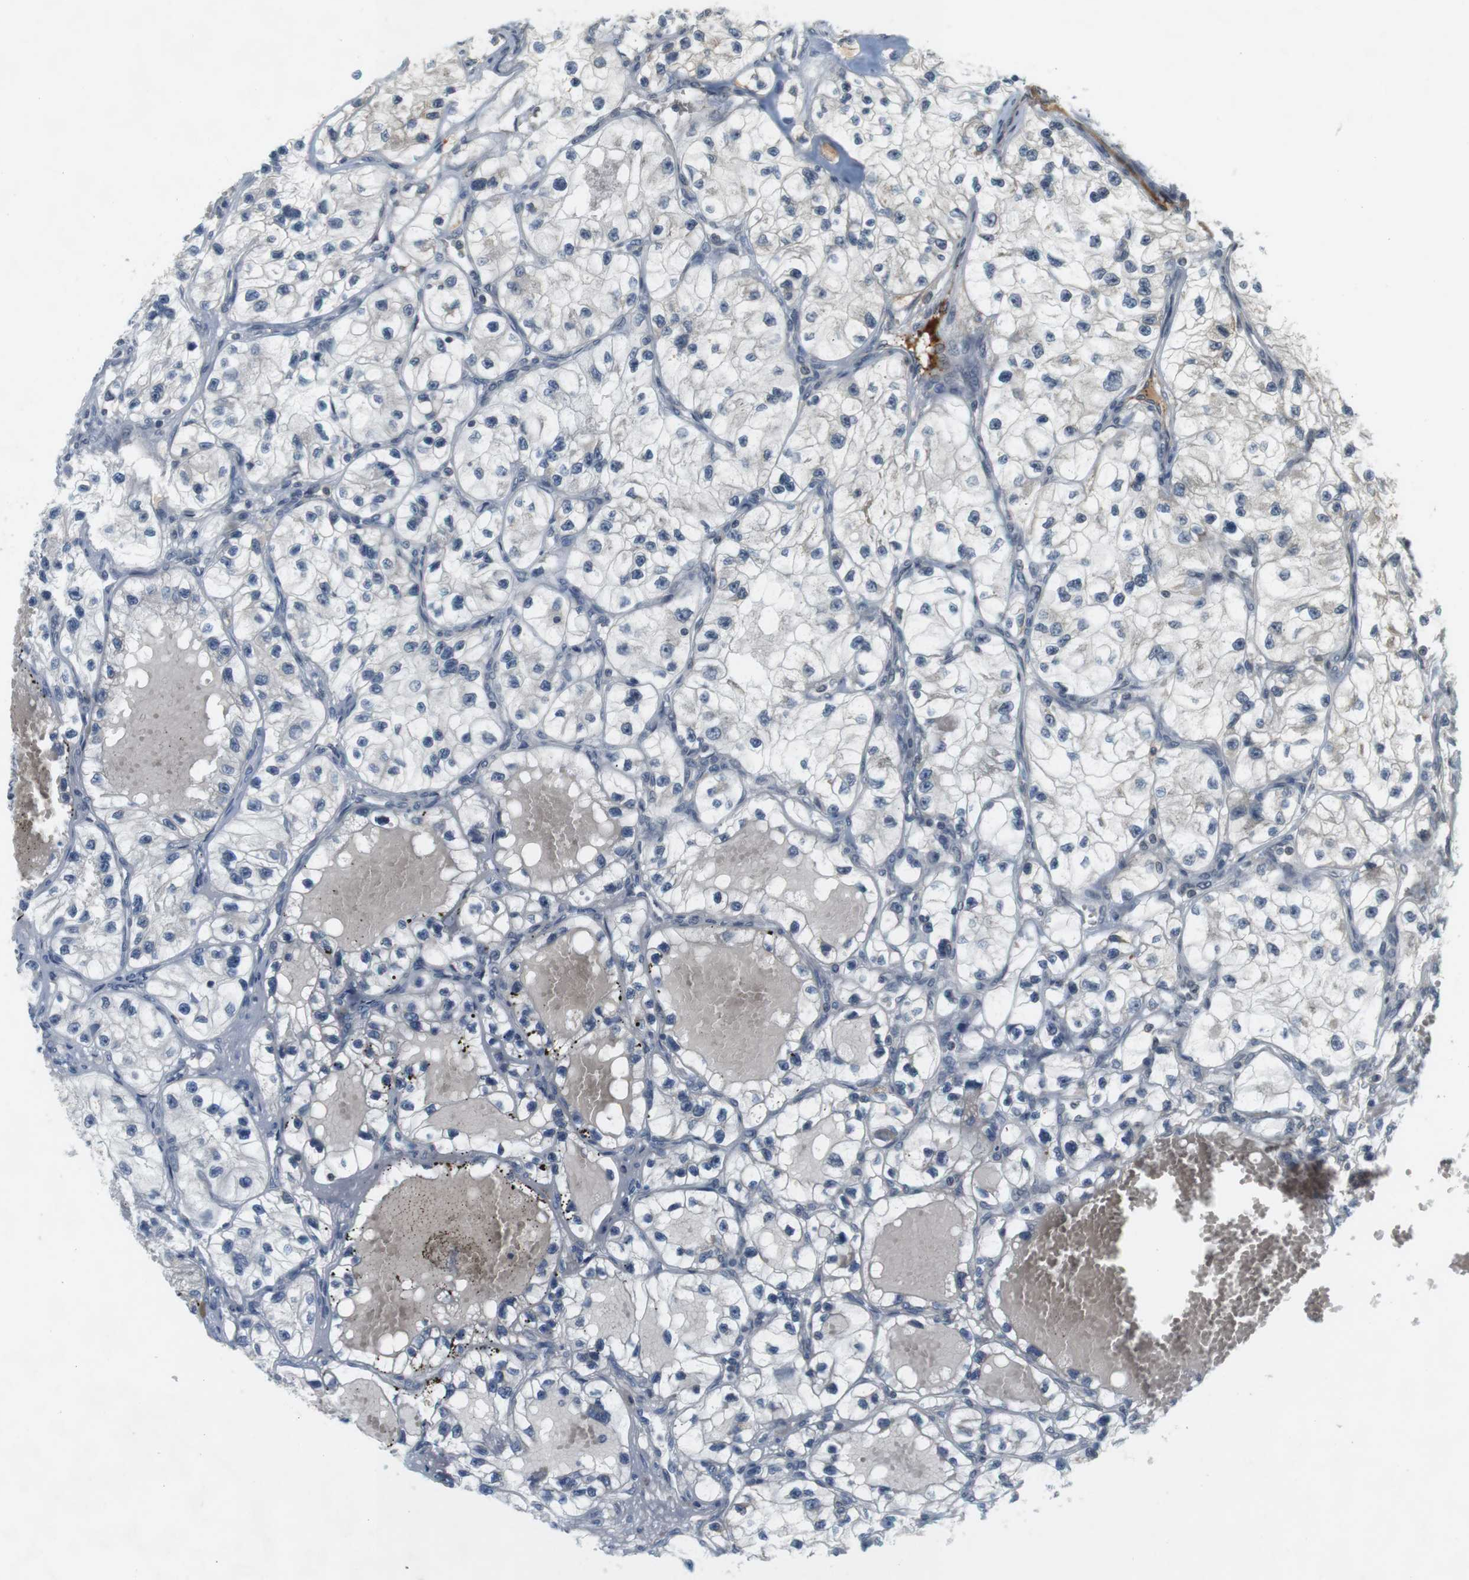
{"staining": {"intensity": "negative", "quantity": "none", "location": "none"}, "tissue": "renal cancer", "cell_type": "Tumor cells", "image_type": "cancer", "snomed": [{"axis": "morphology", "description": "Adenocarcinoma, NOS"}, {"axis": "topography", "description": "Kidney"}], "caption": "This is an IHC histopathology image of adenocarcinoma (renal). There is no expression in tumor cells.", "gene": "WNT7A", "patient": {"sex": "female", "age": 57}}